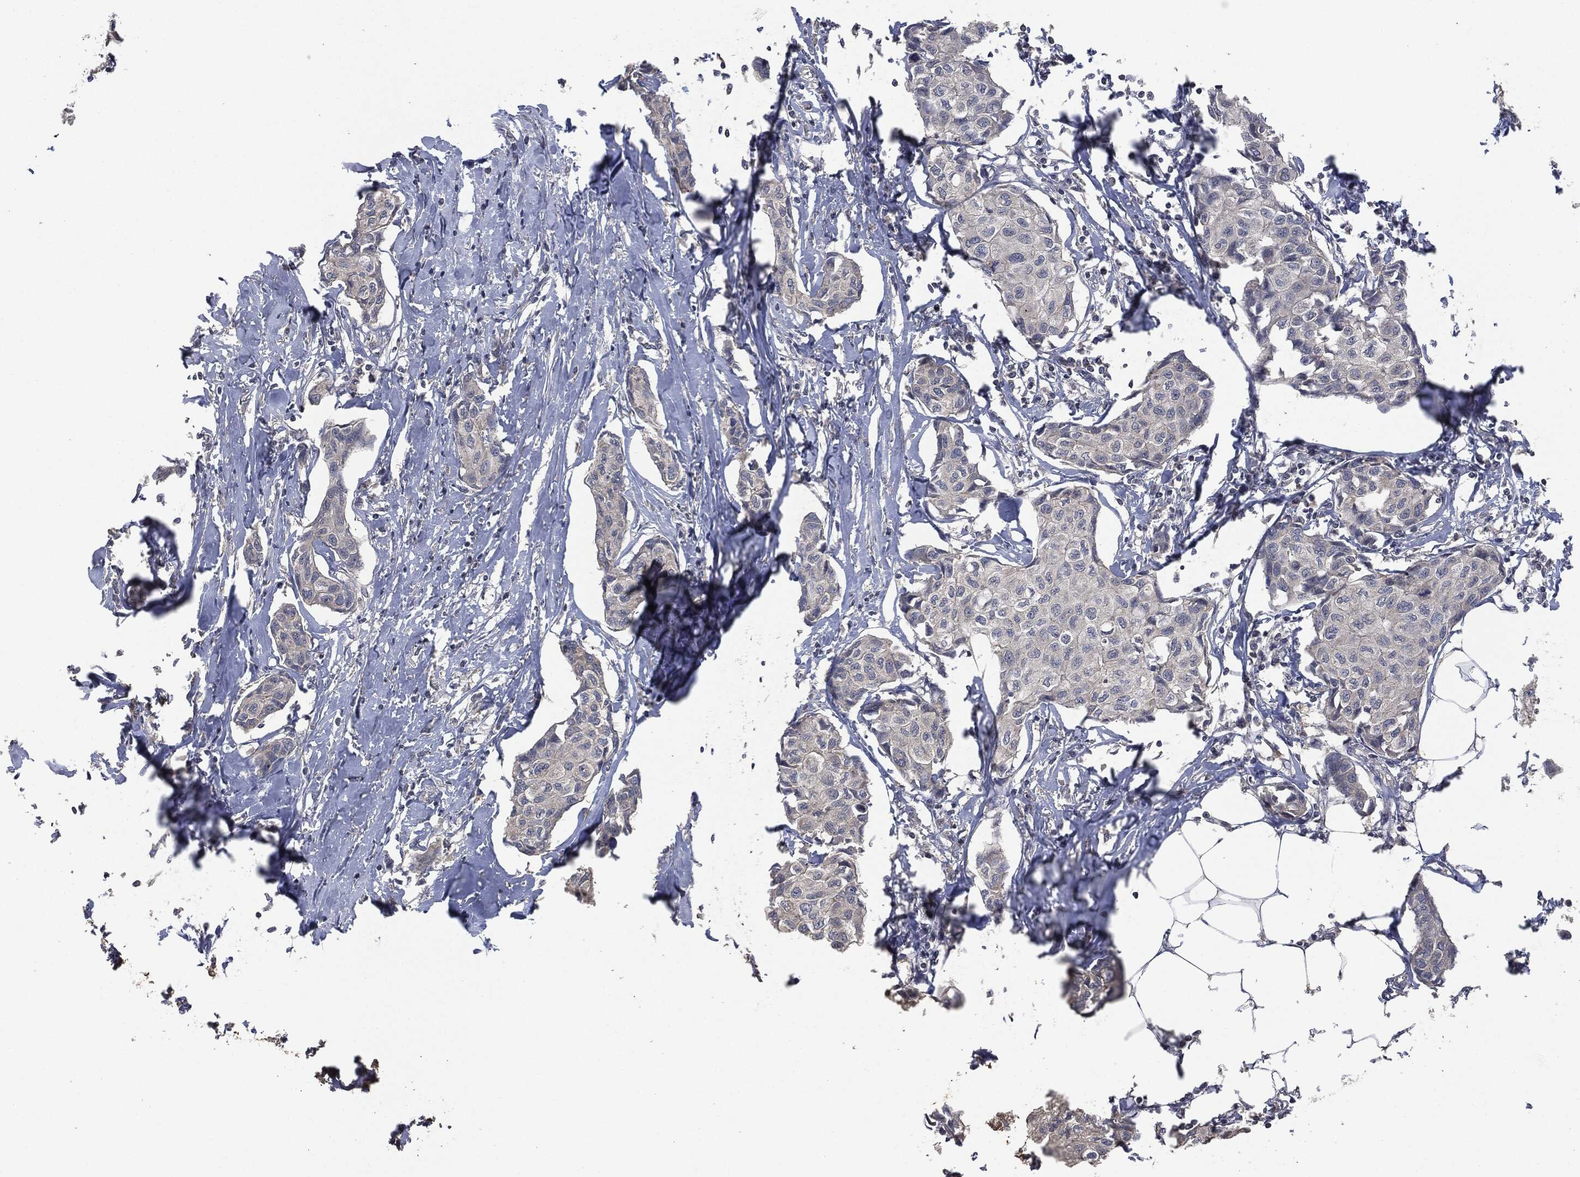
{"staining": {"intensity": "negative", "quantity": "none", "location": "none"}, "tissue": "breast cancer", "cell_type": "Tumor cells", "image_type": "cancer", "snomed": [{"axis": "morphology", "description": "Duct carcinoma"}, {"axis": "topography", "description": "Breast"}], "caption": "This is a image of immunohistochemistry staining of breast infiltrating ductal carcinoma, which shows no positivity in tumor cells. Nuclei are stained in blue.", "gene": "IL1RN", "patient": {"sex": "female", "age": 80}}